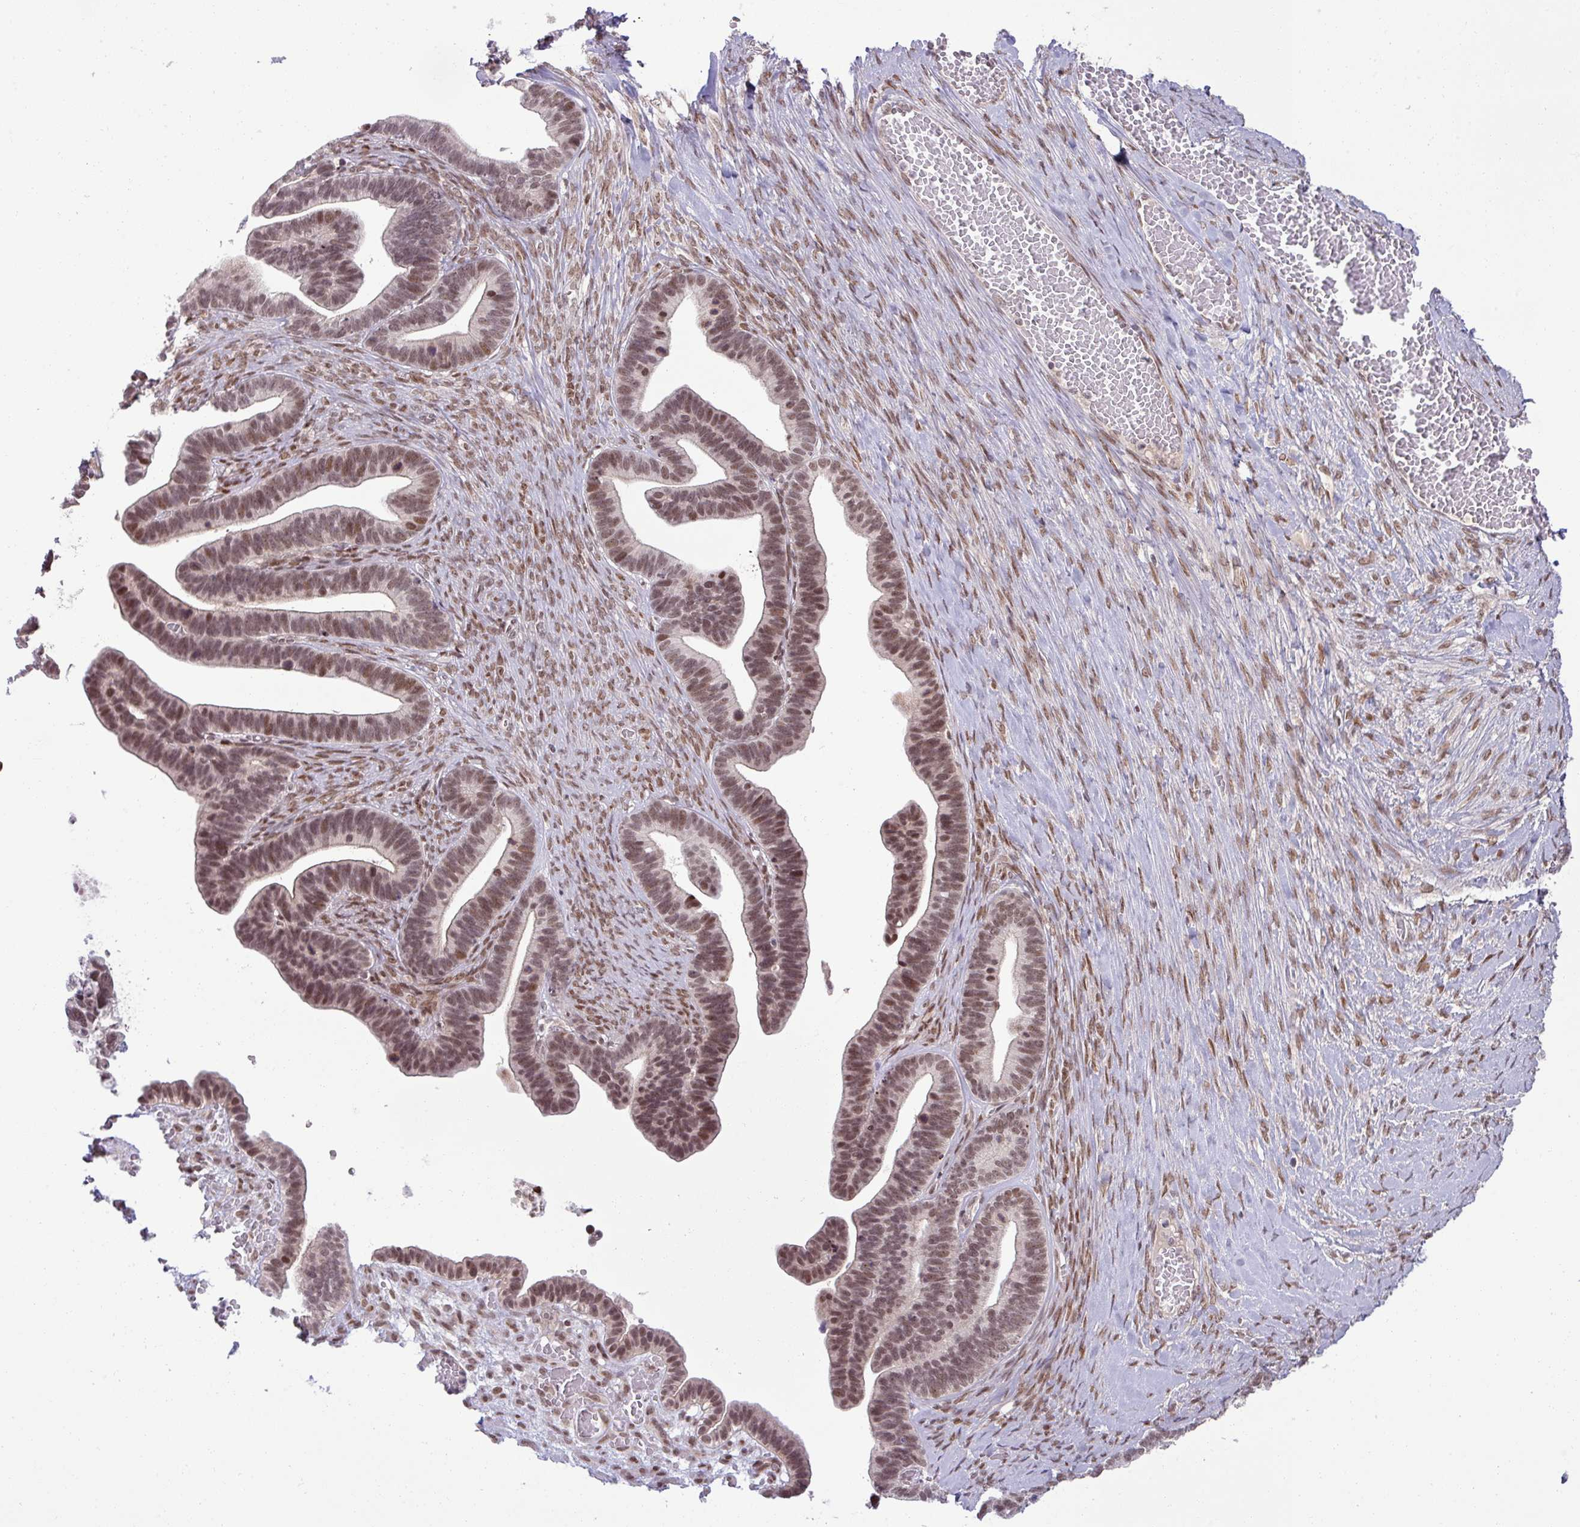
{"staining": {"intensity": "moderate", "quantity": ">75%", "location": "nuclear"}, "tissue": "ovarian cancer", "cell_type": "Tumor cells", "image_type": "cancer", "snomed": [{"axis": "morphology", "description": "Cystadenocarcinoma, serous, NOS"}, {"axis": "topography", "description": "Ovary"}], "caption": "Tumor cells demonstrate medium levels of moderate nuclear positivity in about >75% of cells in ovarian cancer (serous cystadenocarcinoma).", "gene": "PTPN20", "patient": {"sex": "female", "age": 56}}